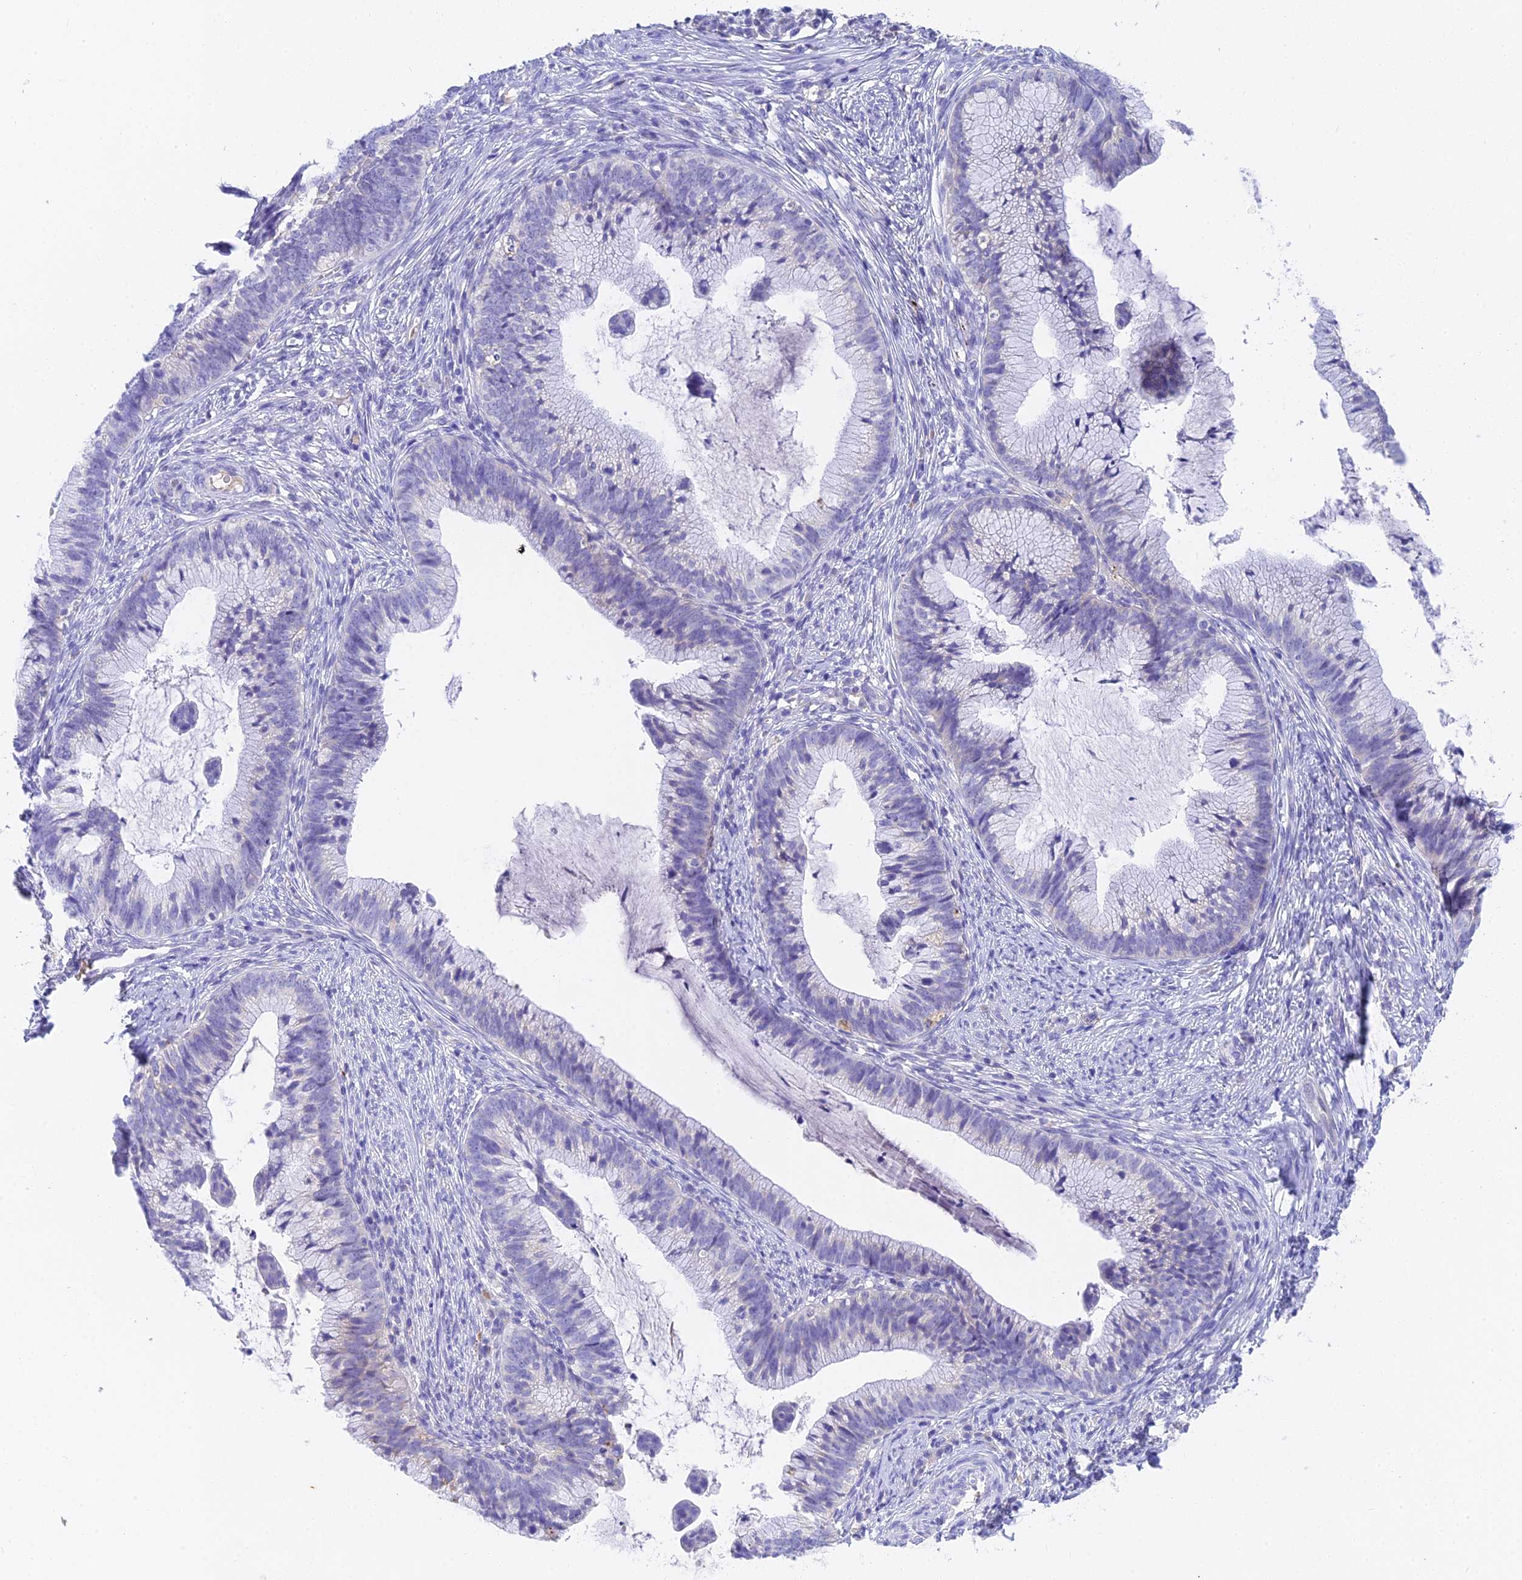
{"staining": {"intensity": "negative", "quantity": "none", "location": "none"}, "tissue": "cervical cancer", "cell_type": "Tumor cells", "image_type": "cancer", "snomed": [{"axis": "morphology", "description": "Adenocarcinoma, NOS"}, {"axis": "topography", "description": "Cervix"}], "caption": "This is a histopathology image of IHC staining of cervical cancer (adenocarcinoma), which shows no staining in tumor cells.", "gene": "ADAMTS13", "patient": {"sex": "female", "age": 36}}